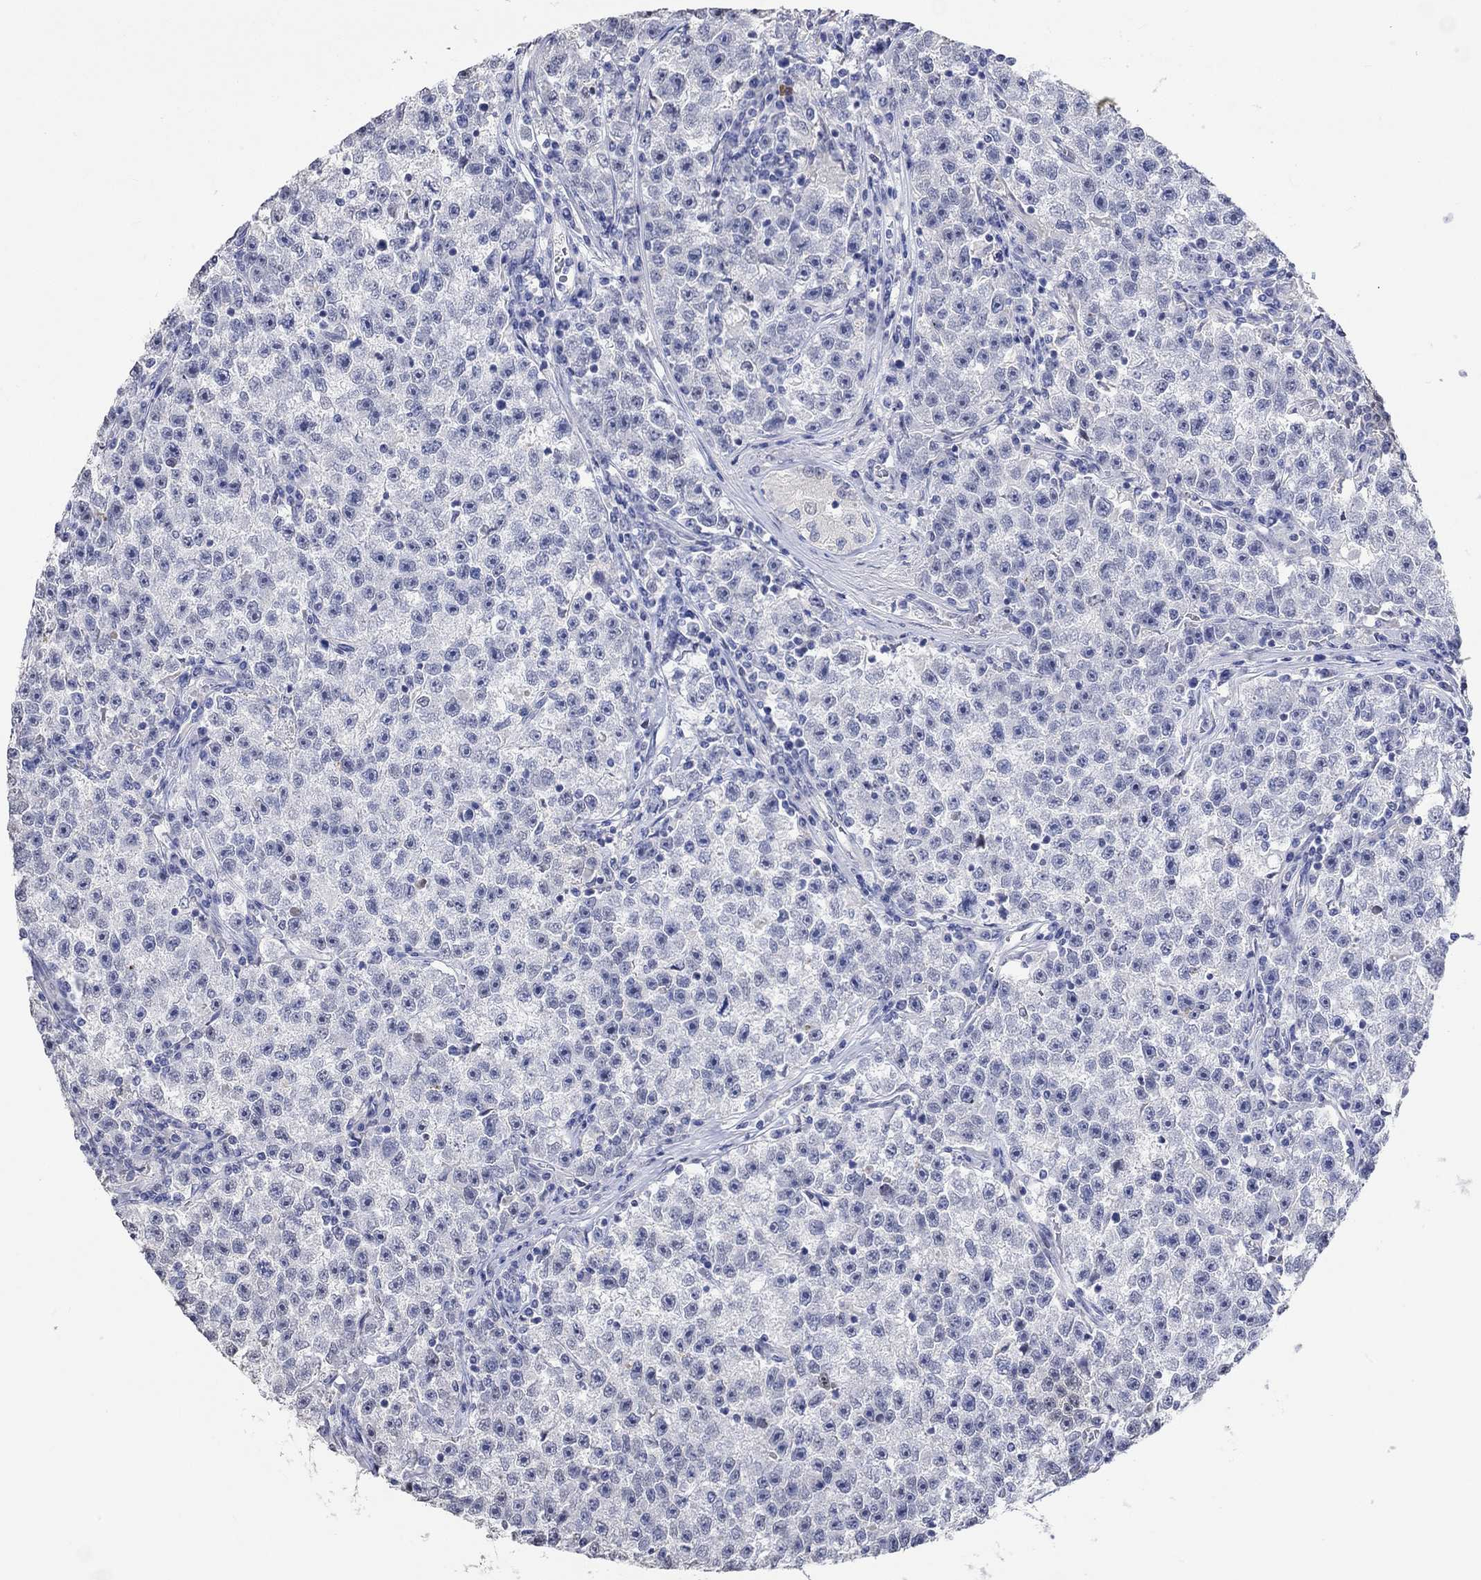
{"staining": {"intensity": "negative", "quantity": "none", "location": "none"}, "tissue": "testis cancer", "cell_type": "Tumor cells", "image_type": "cancer", "snomed": [{"axis": "morphology", "description": "Seminoma, NOS"}, {"axis": "topography", "description": "Testis"}], "caption": "Testis seminoma was stained to show a protein in brown. There is no significant positivity in tumor cells. The staining was performed using DAB to visualize the protein expression in brown, while the nuclei were stained in blue with hematoxylin (Magnification: 20x).", "gene": "PNMA5", "patient": {"sex": "male", "age": 22}}